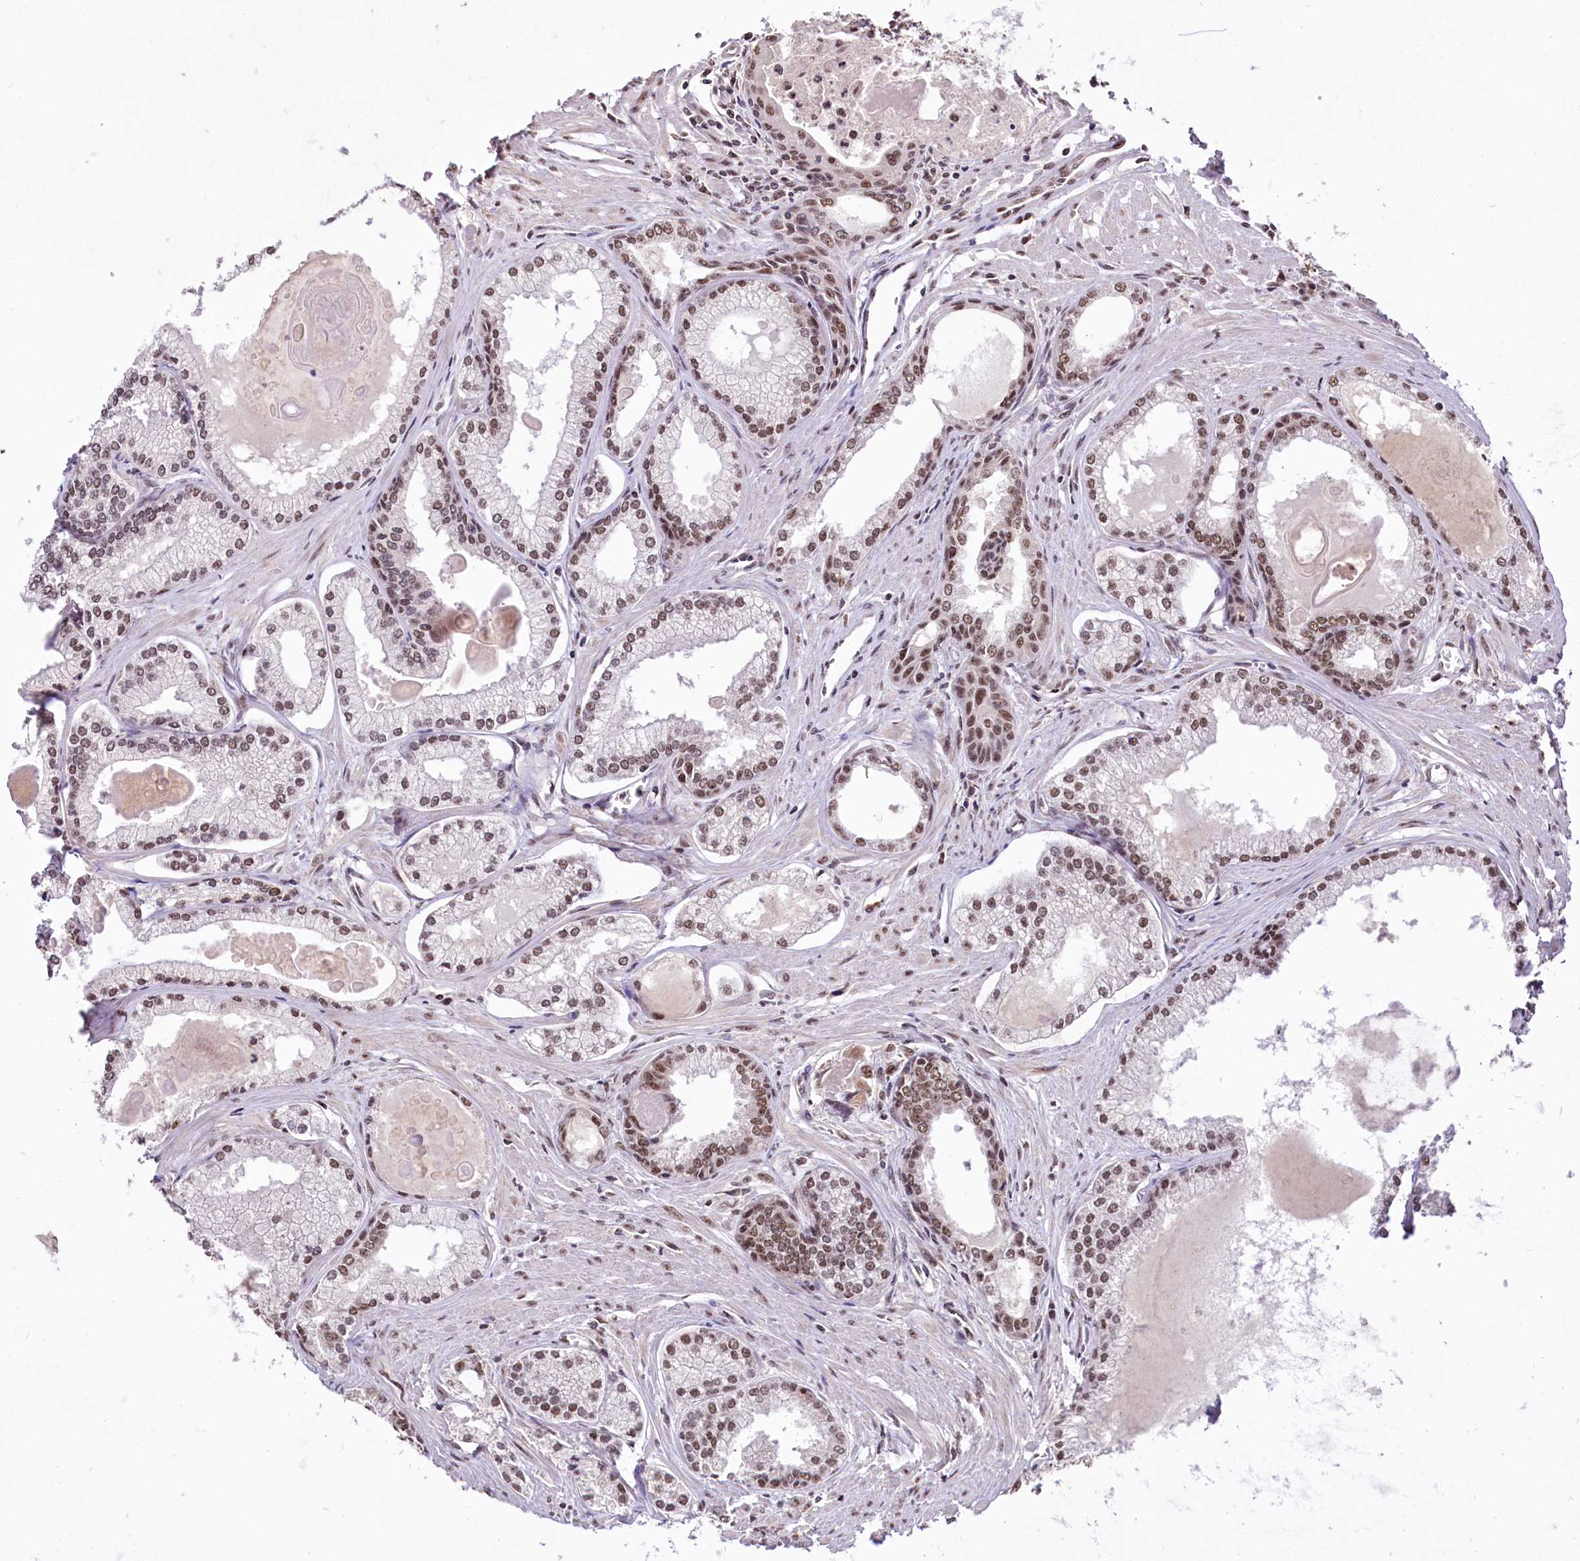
{"staining": {"intensity": "moderate", "quantity": ">75%", "location": "nuclear"}, "tissue": "prostate cancer", "cell_type": "Tumor cells", "image_type": "cancer", "snomed": [{"axis": "morphology", "description": "Adenocarcinoma, High grade"}, {"axis": "topography", "description": "Prostate"}], "caption": "Immunohistochemistry (IHC) staining of prostate cancer, which shows medium levels of moderate nuclear staining in approximately >75% of tumor cells indicating moderate nuclear protein positivity. The staining was performed using DAB (3,3'-diaminobenzidine) (brown) for protein detection and nuclei were counterstained in hematoxylin (blue).", "gene": "HIRA", "patient": {"sex": "male", "age": 68}}